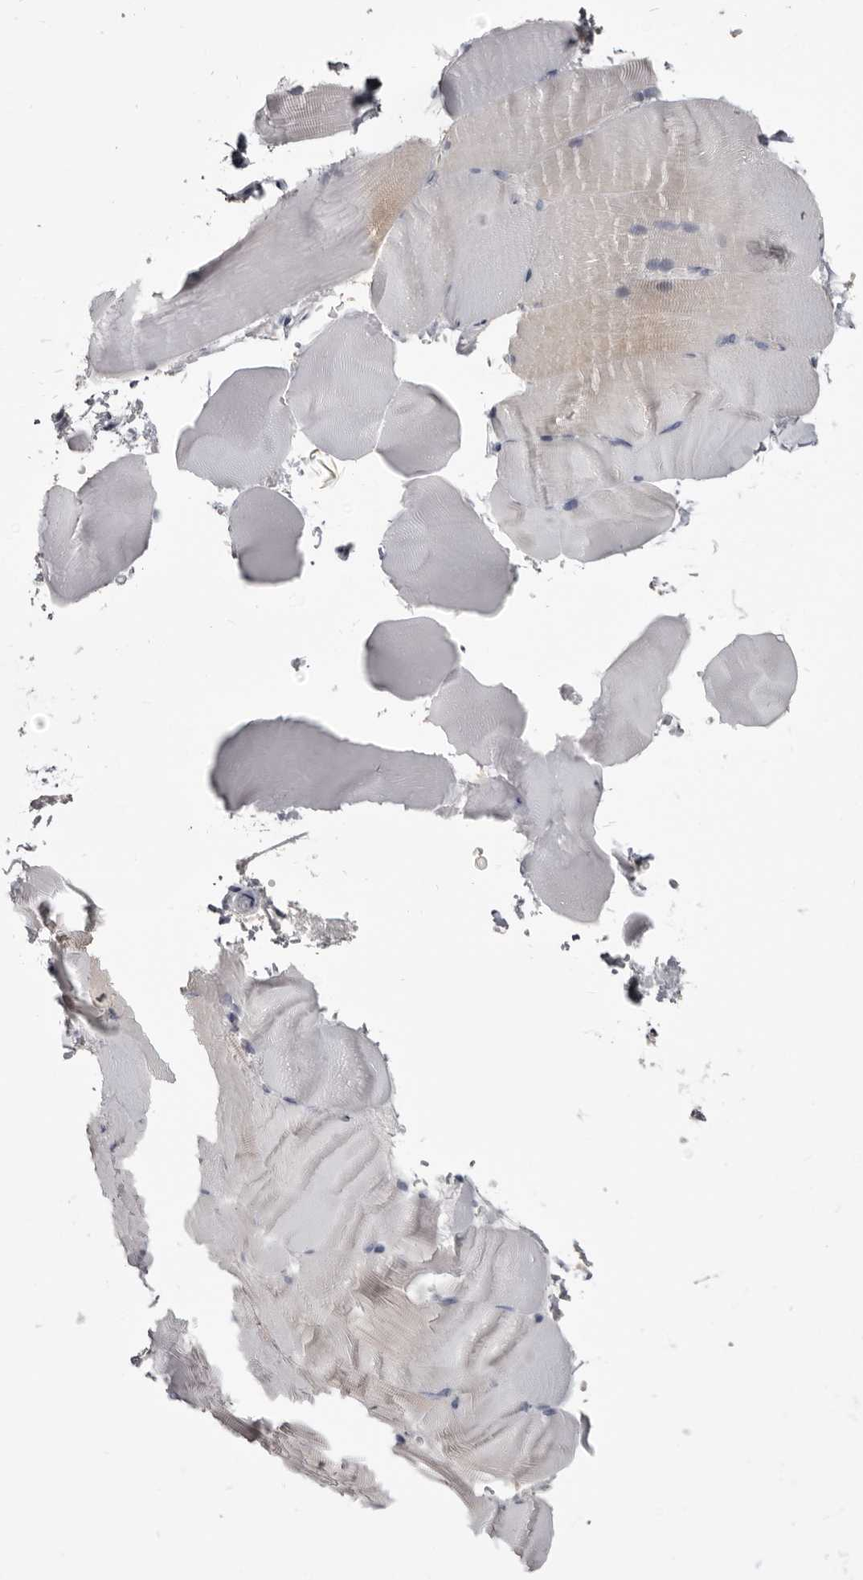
{"staining": {"intensity": "negative", "quantity": "none", "location": "none"}, "tissue": "skeletal muscle", "cell_type": "Myocytes", "image_type": "normal", "snomed": [{"axis": "morphology", "description": "Normal tissue, NOS"}, {"axis": "topography", "description": "Skeletal muscle"}, {"axis": "topography", "description": "Parathyroid gland"}], "caption": "Immunohistochemical staining of benign skeletal muscle reveals no significant positivity in myocytes. (Immunohistochemistry (ihc), brightfield microscopy, high magnification).", "gene": "CGN", "patient": {"sex": "female", "age": 37}}